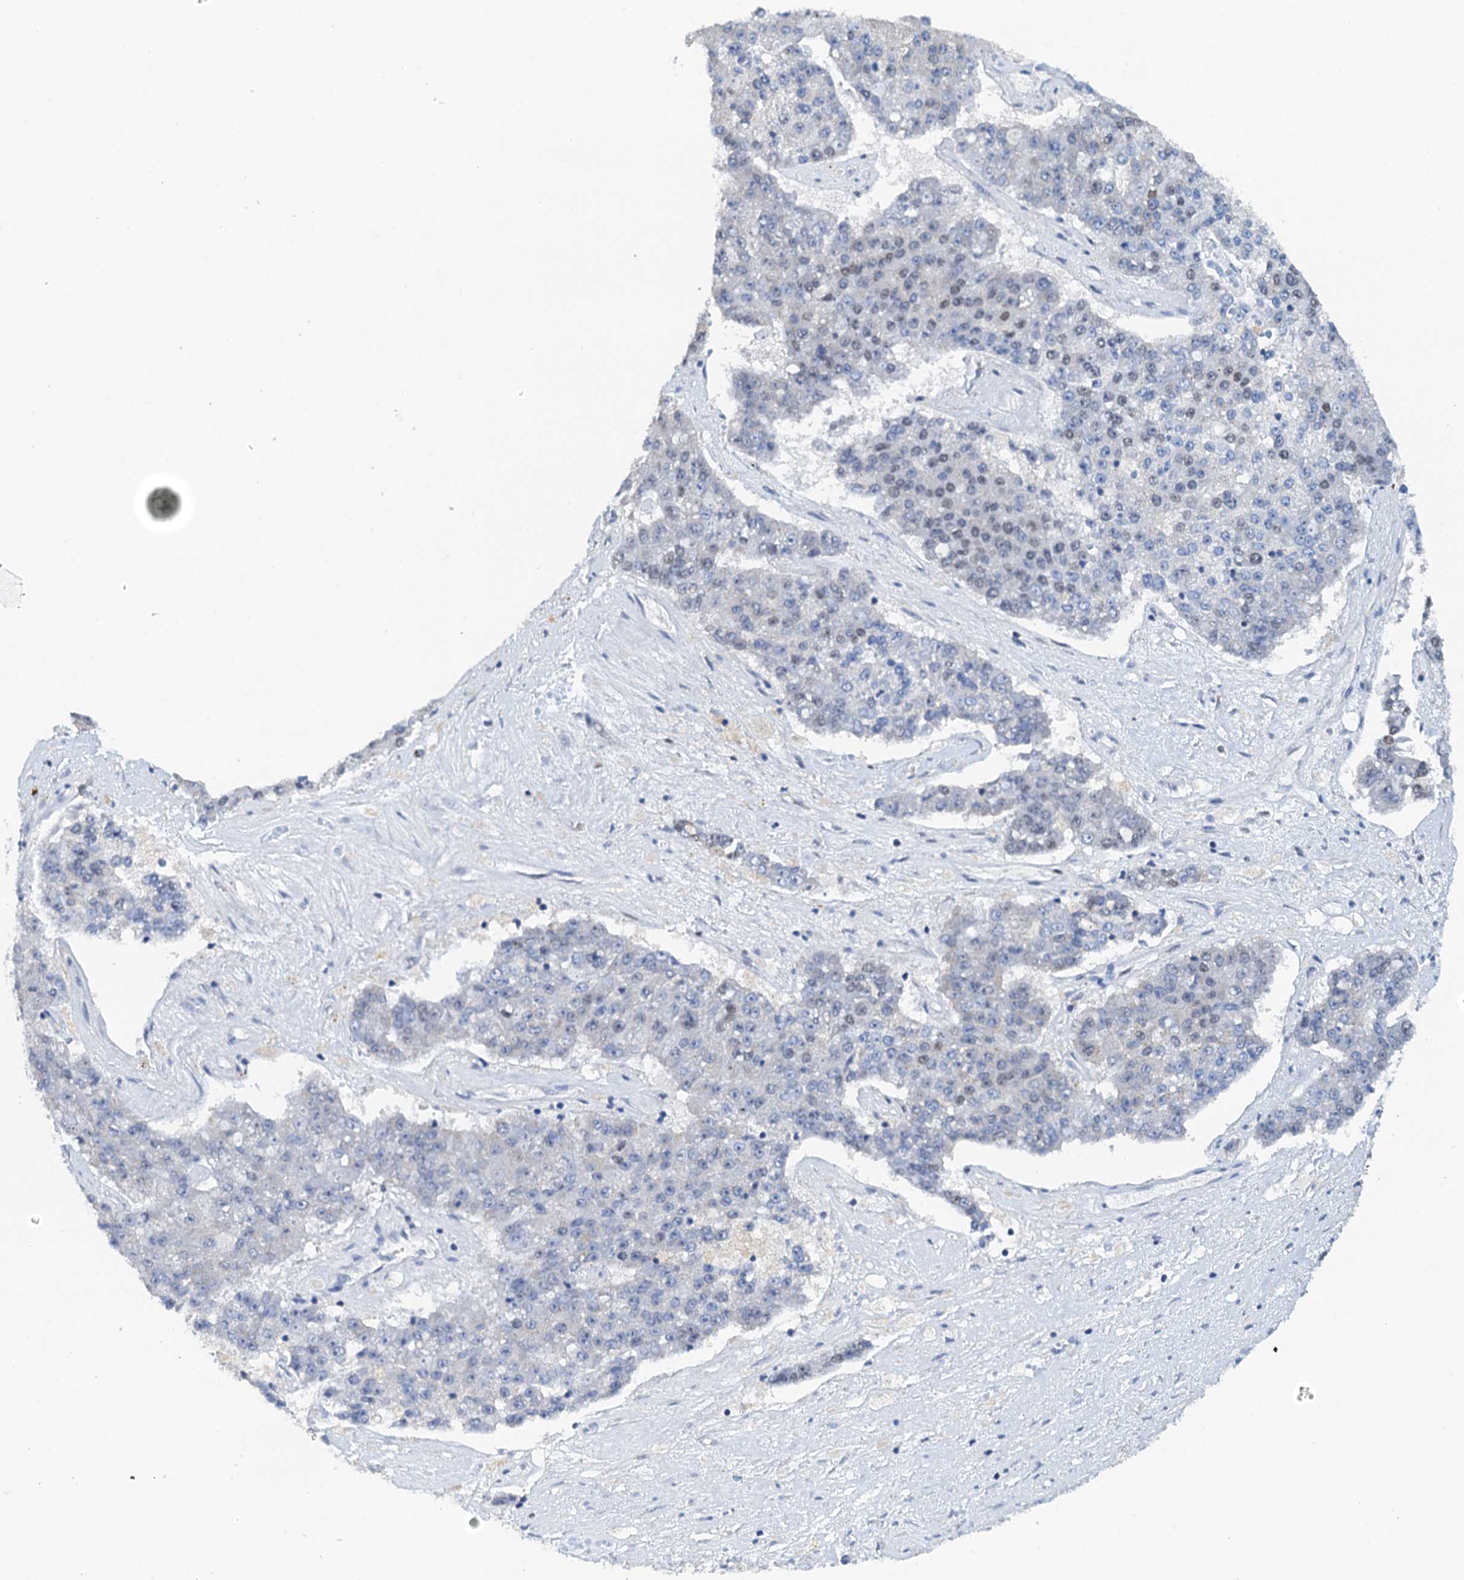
{"staining": {"intensity": "negative", "quantity": "none", "location": "none"}, "tissue": "pancreatic cancer", "cell_type": "Tumor cells", "image_type": "cancer", "snomed": [{"axis": "morphology", "description": "Adenocarcinoma, NOS"}, {"axis": "topography", "description": "Pancreas"}], "caption": "This is a micrograph of immunohistochemistry staining of pancreatic adenocarcinoma, which shows no expression in tumor cells.", "gene": "SLTM", "patient": {"sex": "male", "age": 50}}